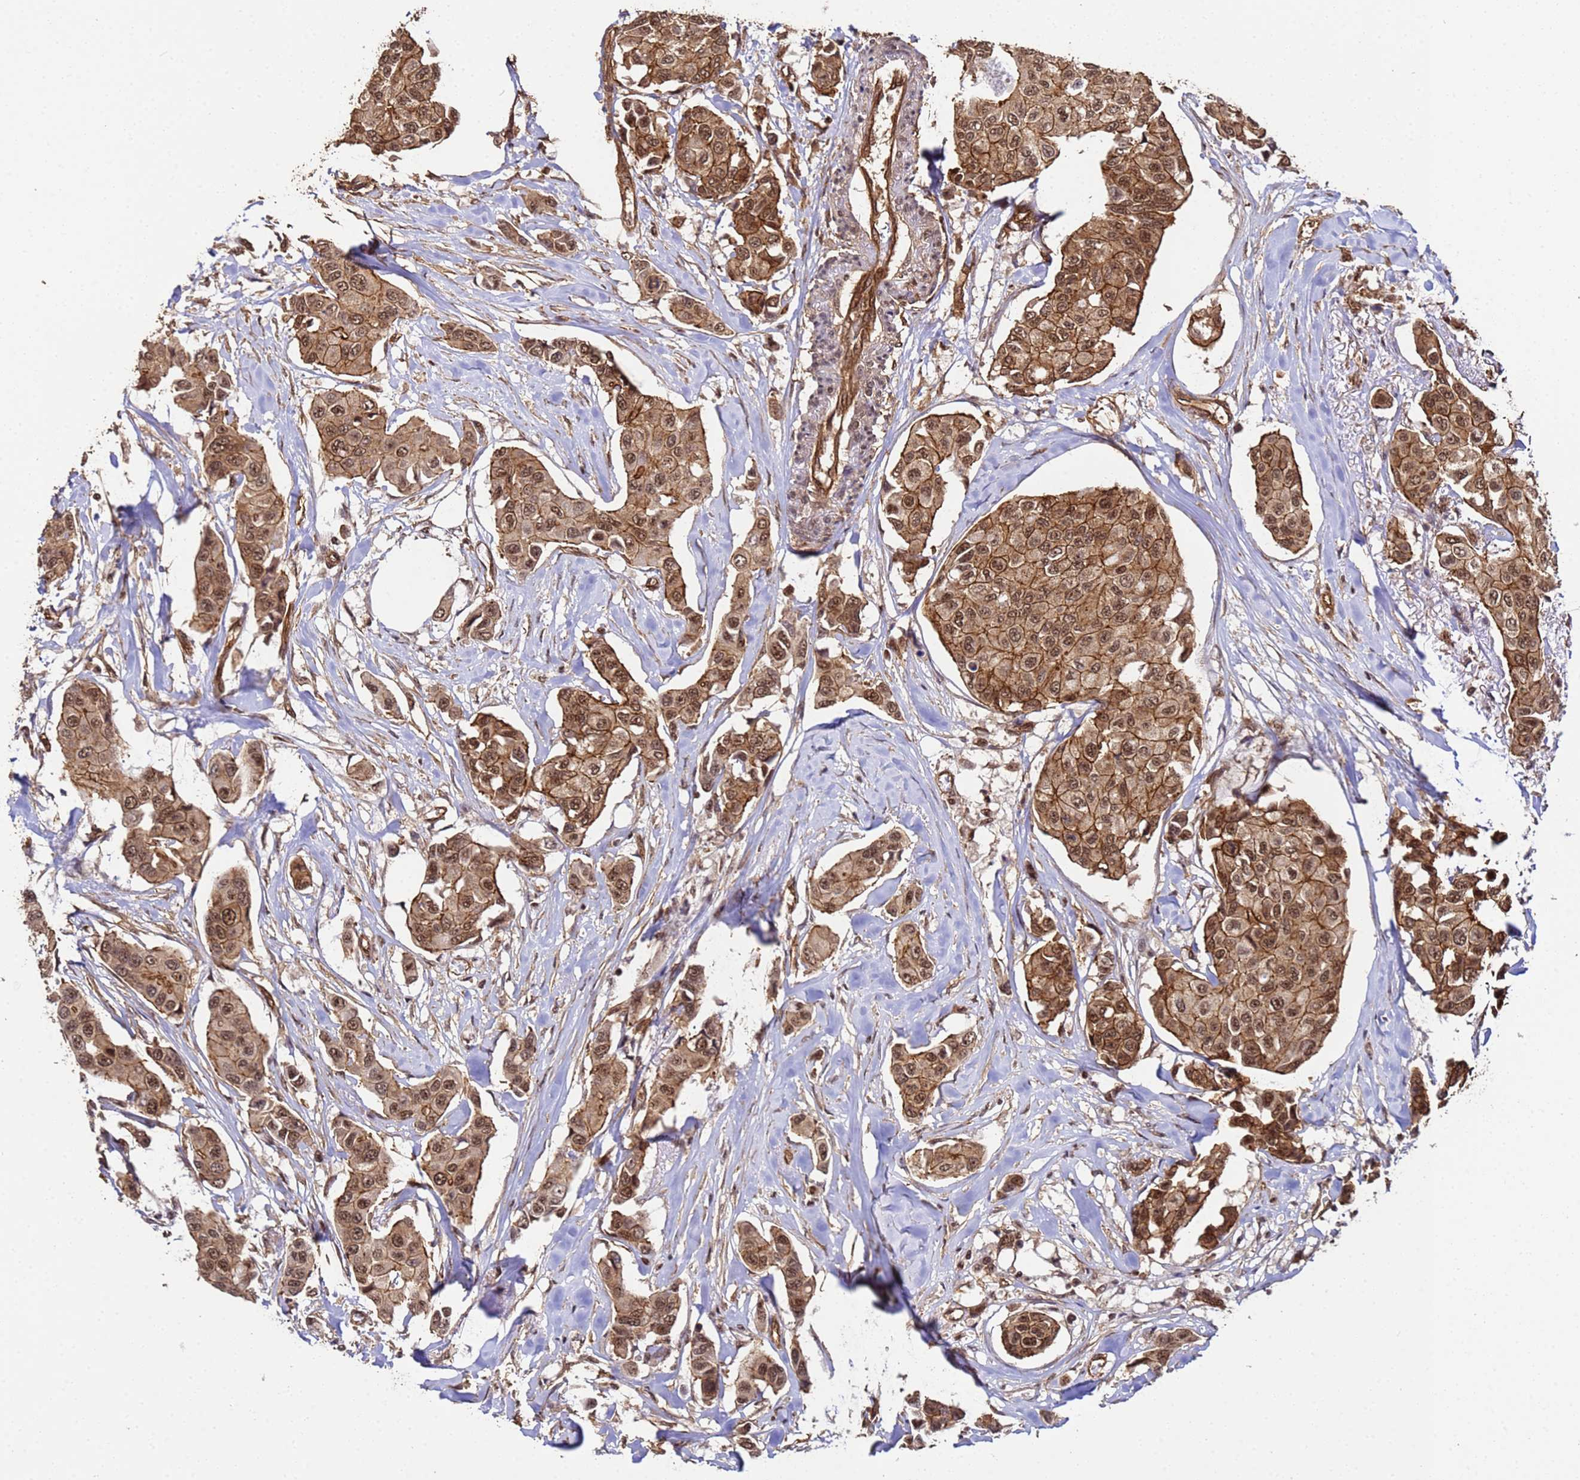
{"staining": {"intensity": "strong", "quantity": ">75%", "location": "cytoplasmic/membranous,nuclear"}, "tissue": "breast cancer", "cell_type": "Tumor cells", "image_type": "cancer", "snomed": [{"axis": "morphology", "description": "Duct carcinoma"}, {"axis": "topography", "description": "Breast"}], "caption": "A high-resolution histopathology image shows IHC staining of breast cancer (infiltrating ductal carcinoma), which exhibits strong cytoplasmic/membranous and nuclear expression in approximately >75% of tumor cells.", "gene": "SYF2", "patient": {"sex": "female", "age": 80}}